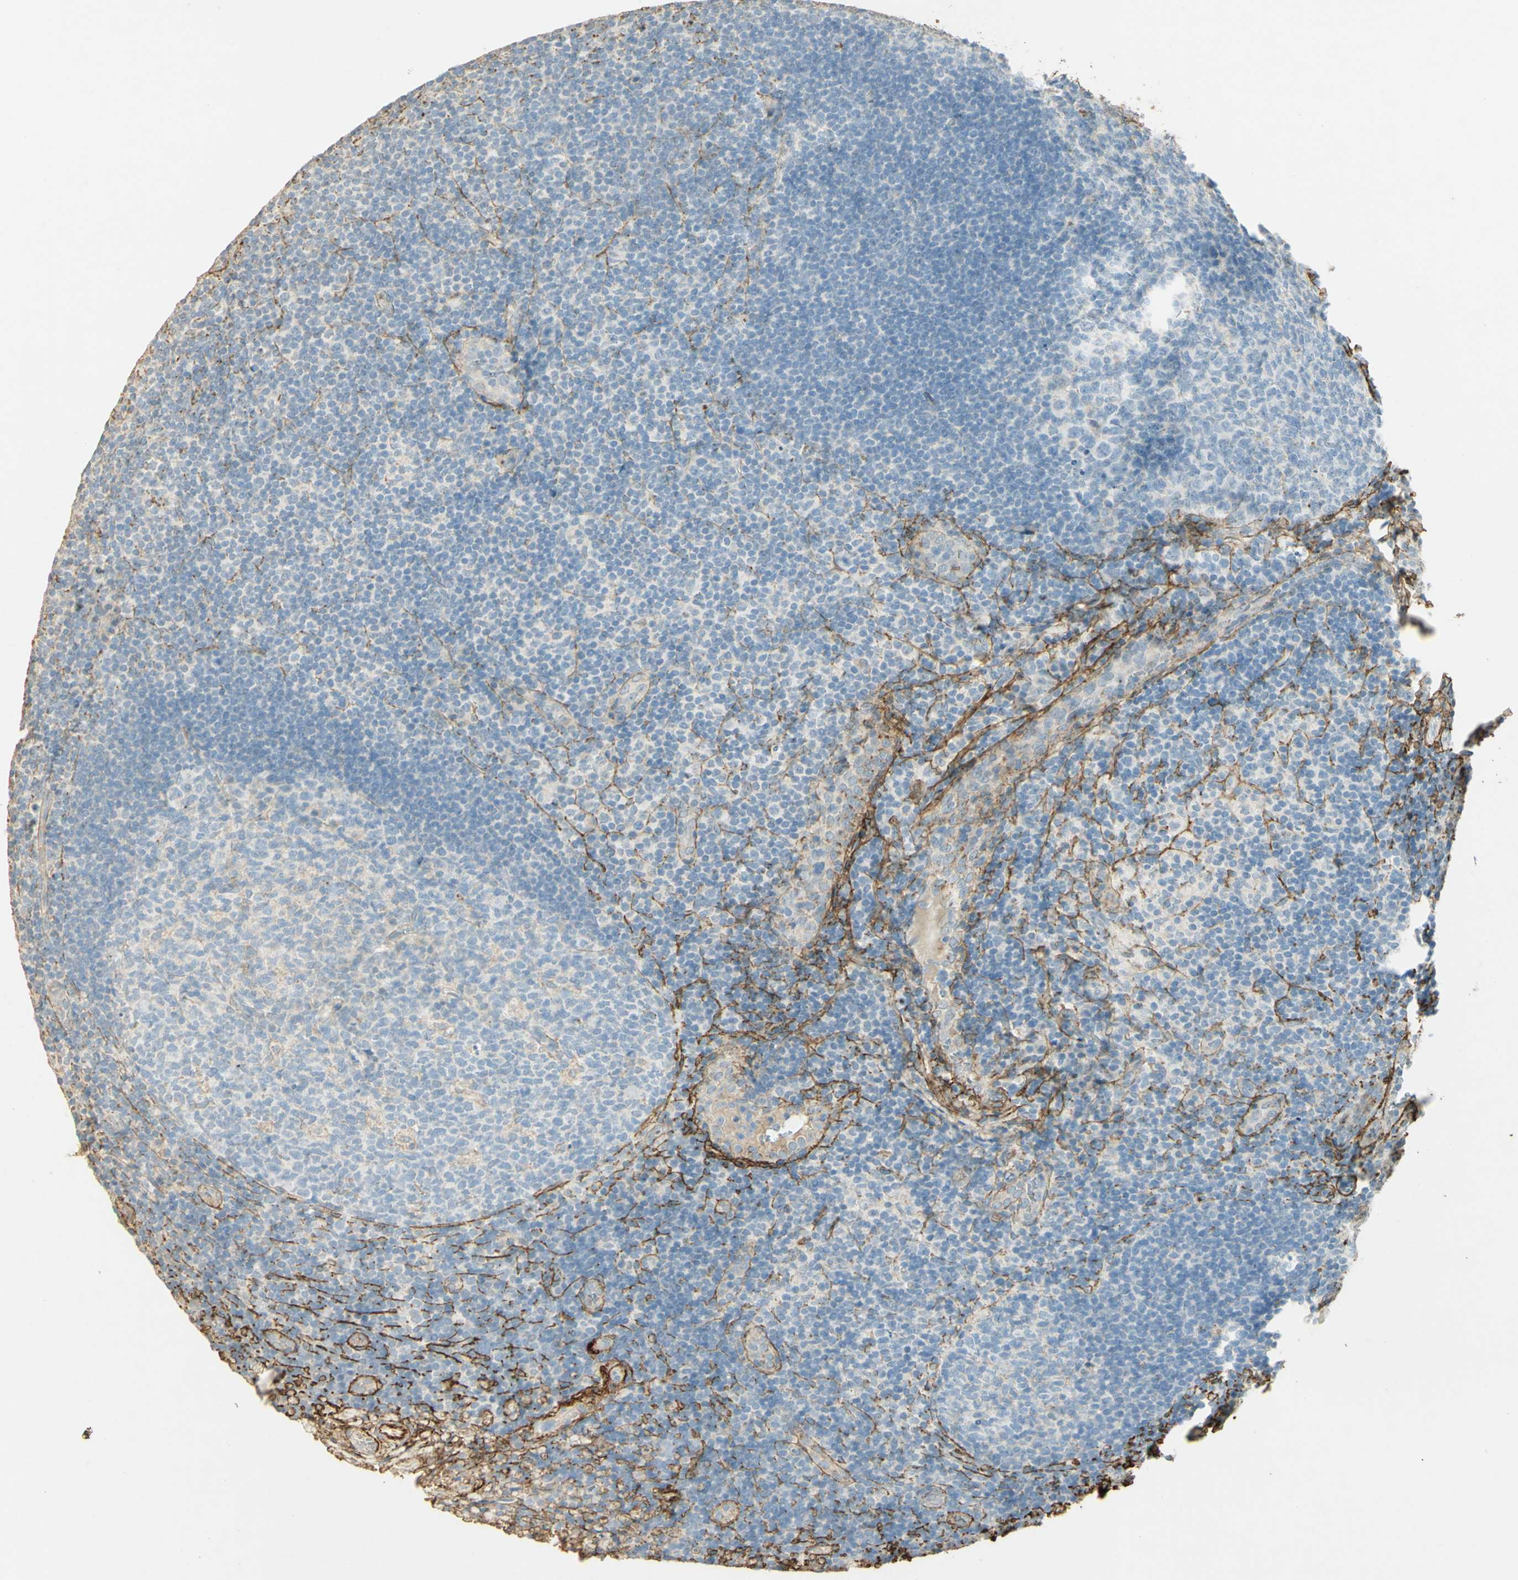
{"staining": {"intensity": "negative", "quantity": "none", "location": "none"}, "tissue": "tonsil", "cell_type": "Germinal center cells", "image_type": "normal", "snomed": [{"axis": "morphology", "description": "Normal tissue, NOS"}, {"axis": "topography", "description": "Tonsil"}], "caption": "Immunohistochemistry (IHC) histopathology image of normal human tonsil stained for a protein (brown), which demonstrates no positivity in germinal center cells.", "gene": "TNN", "patient": {"sex": "male", "age": 37}}